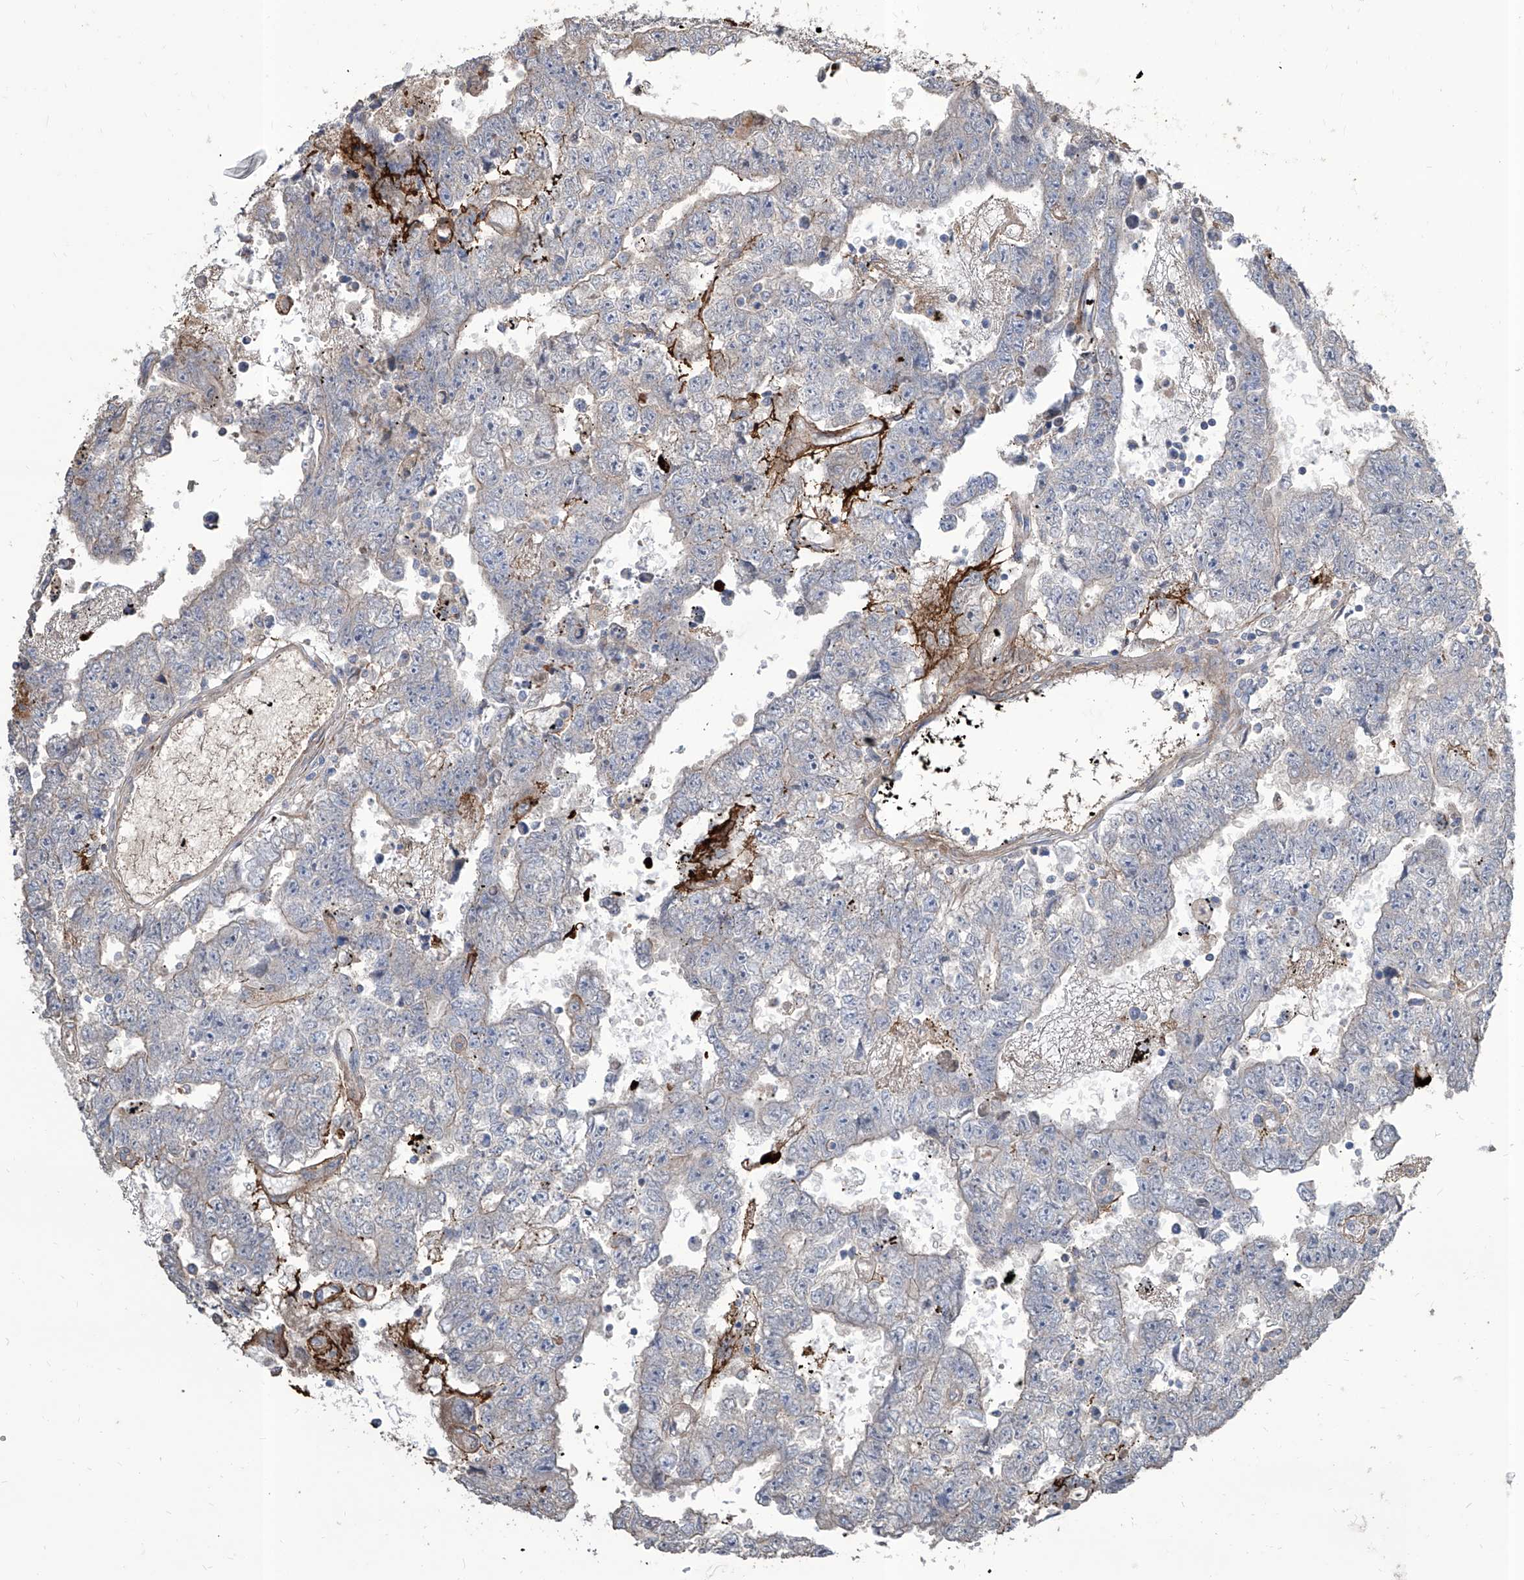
{"staining": {"intensity": "negative", "quantity": "none", "location": "none"}, "tissue": "testis cancer", "cell_type": "Tumor cells", "image_type": "cancer", "snomed": [{"axis": "morphology", "description": "Carcinoma, Embryonal, NOS"}, {"axis": "topography", "description": "Testis"}], "caption": "This image is of testis cancer stained with immunohistochemistry (IHC) to label a protein in brown with the nuclei are counter-stained blue. There is no expression in tumor cells.", "gene": "FAM83B", "patient": {"sex": "male", "age": 25}}